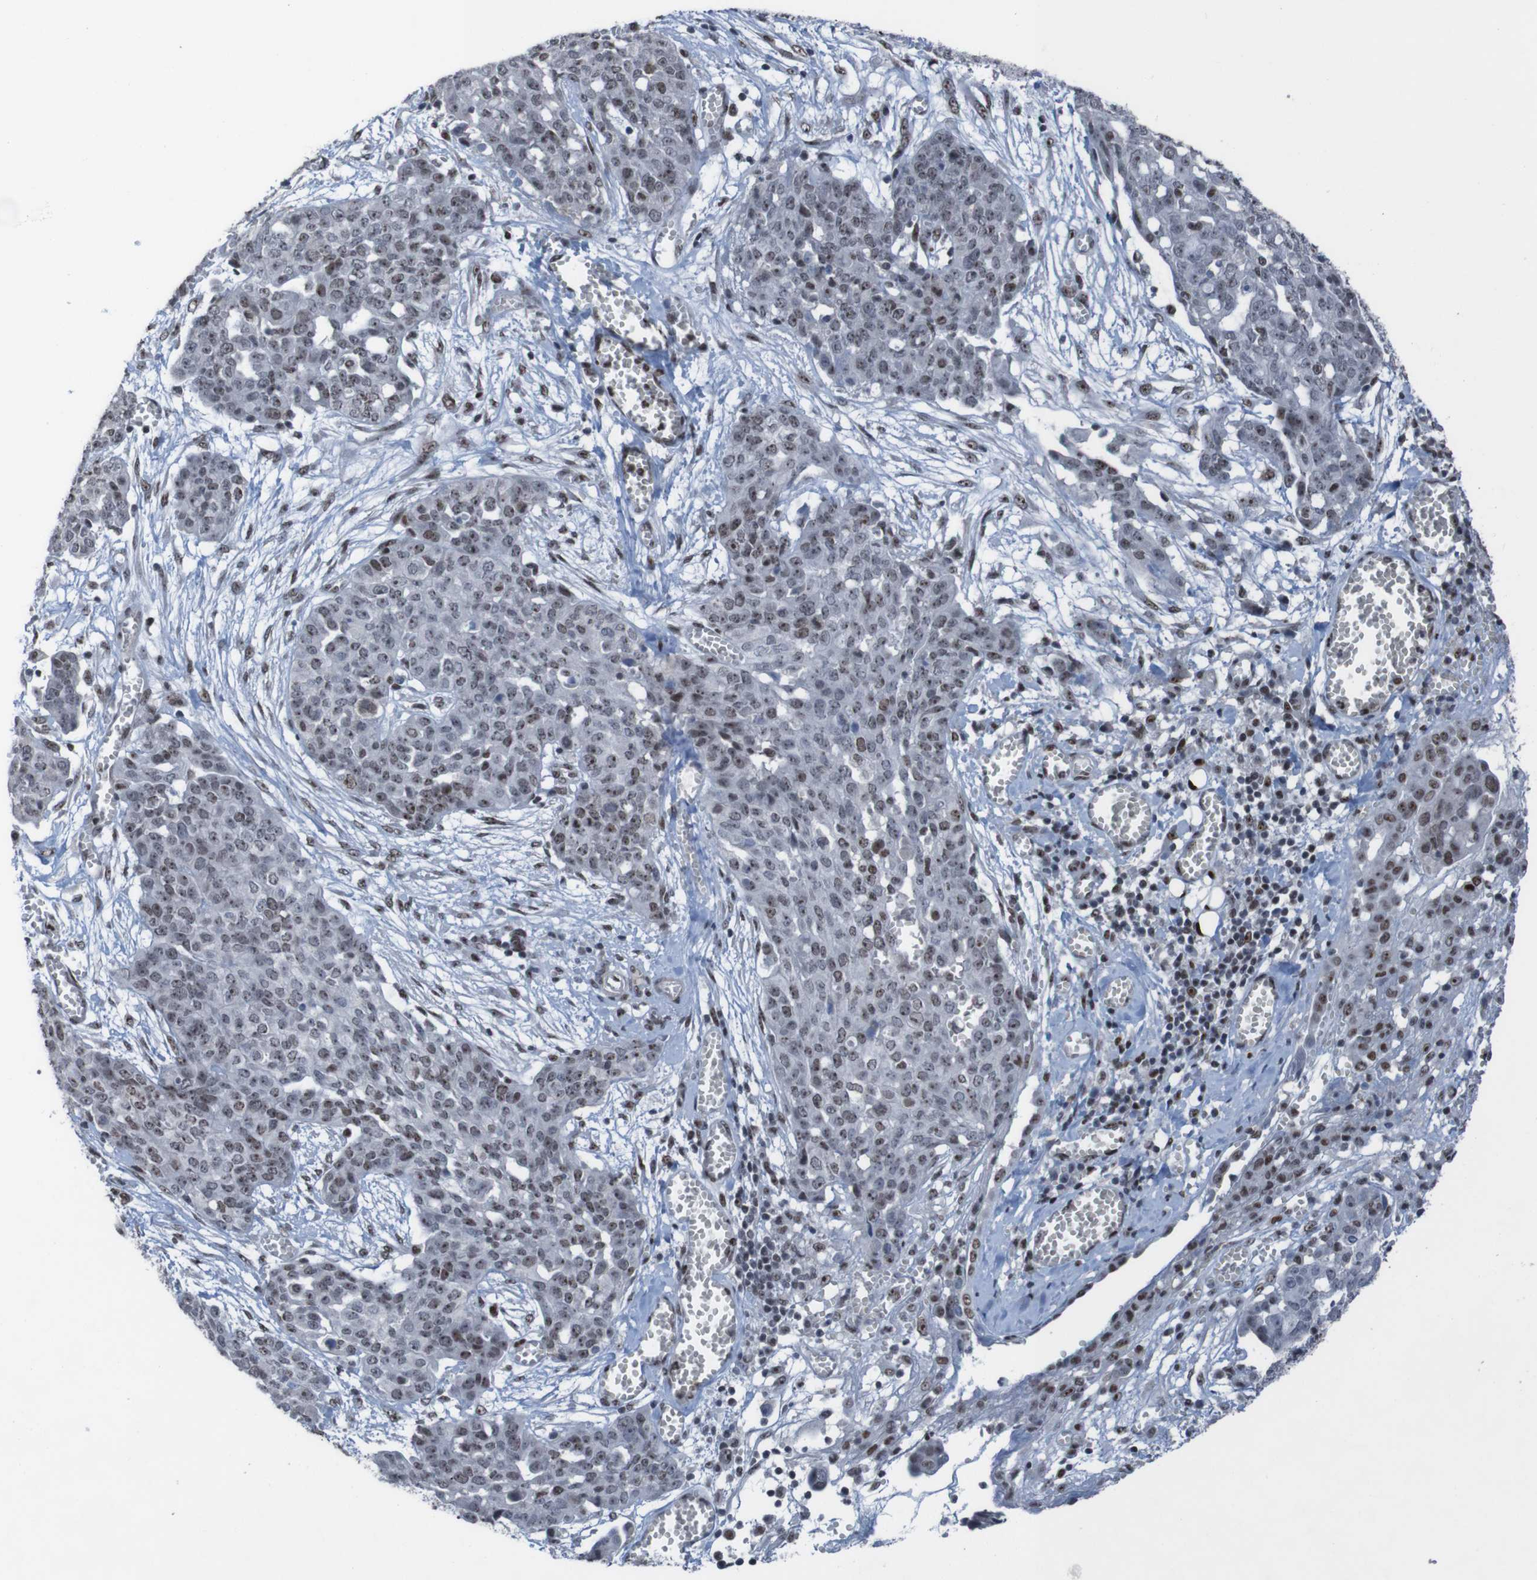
{"staining": {"intensity": "strong", "quantity": "<25%", "location": "nuclear"}, "tissue": "ovarian cancer", "cell_type": "Tumor cells", "image_type": "cancer", "snomed": [{"axis": "morphology", "description": "Cystadenocarcinoma, serous, NOS"}, {"axis": "topography", "description": "Soft tissue"}, {"axis": "topography", "description": "Ovary"}], "caption": "Immunohistochemistry of ovarian cancer (serous cystadenocarcinoma) exhibits medium levels of strong nuclear positivity in approximately <25% of tumor cells. (DAB = brown stain, brightfield microscopy at high magnification).", "gene": "PHF2", "patient": {"sex": "female", "age": 57}}